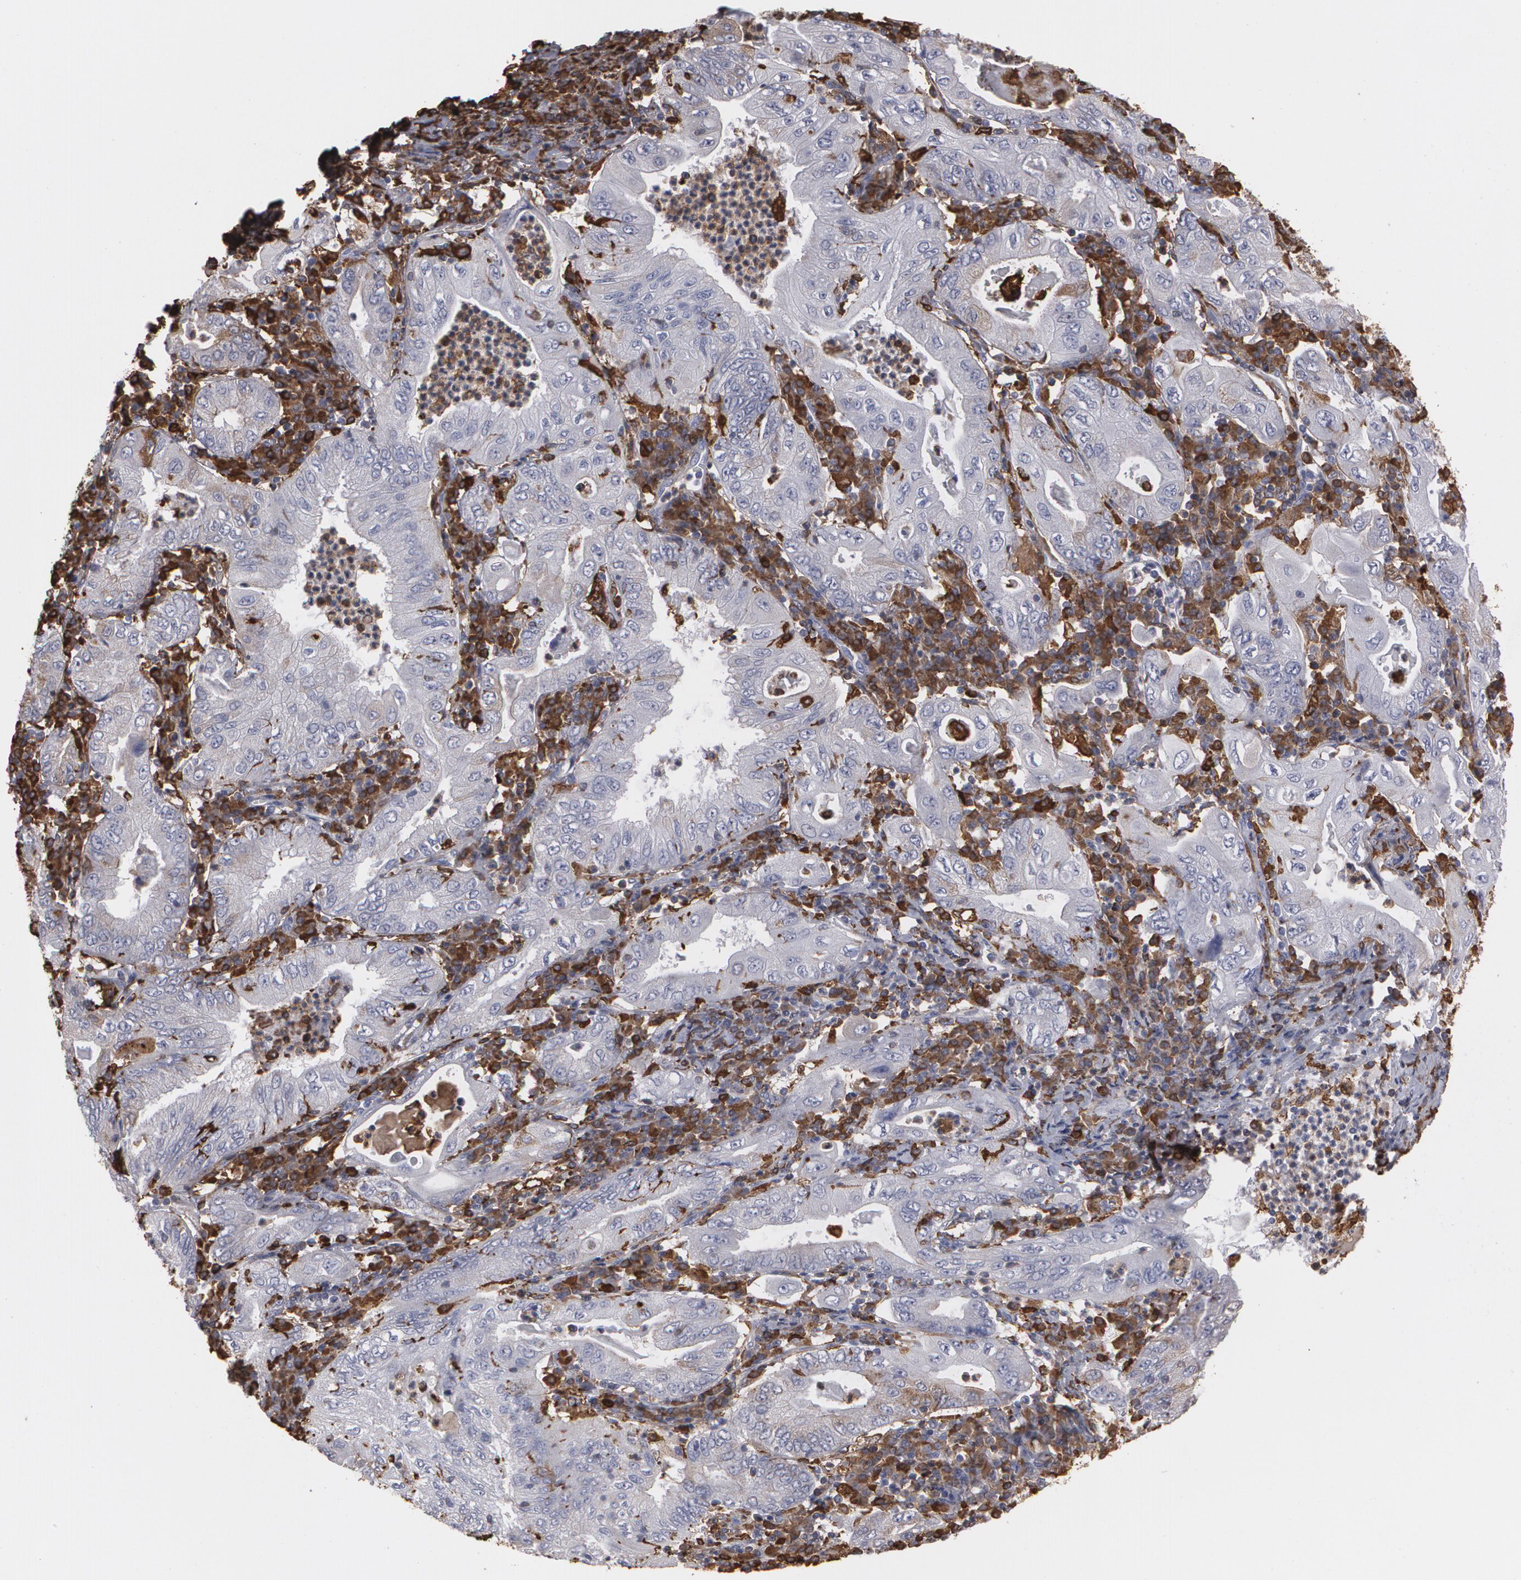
{"staining": {"intensity": "weak", "quantity": "<25%", "location": "cytoplasmic/membranous"}, "tissue": "stomach cancer", "cell_type": "Tumor cells", "image_type": "cancer", "snomed": [{"axis": "morphology", "description": "Normal tissue, NOS"}, {"axis": "morphology", "description": "Adenocarcinoma, NOS"}, {"axis": "topography", "description": "Esophagus"}, {"axis": "topography", "description": "Stomach, upper"}, {"axis": "topography", "description": "Peripheral nerve tissue"}], "caption": "Immunohistochemistry of human stomach cancer (adenocarcinoma) shows no staining in tumor cells.", "gene": "ODC1", "patient": {"sex": "male", "age": 62}}